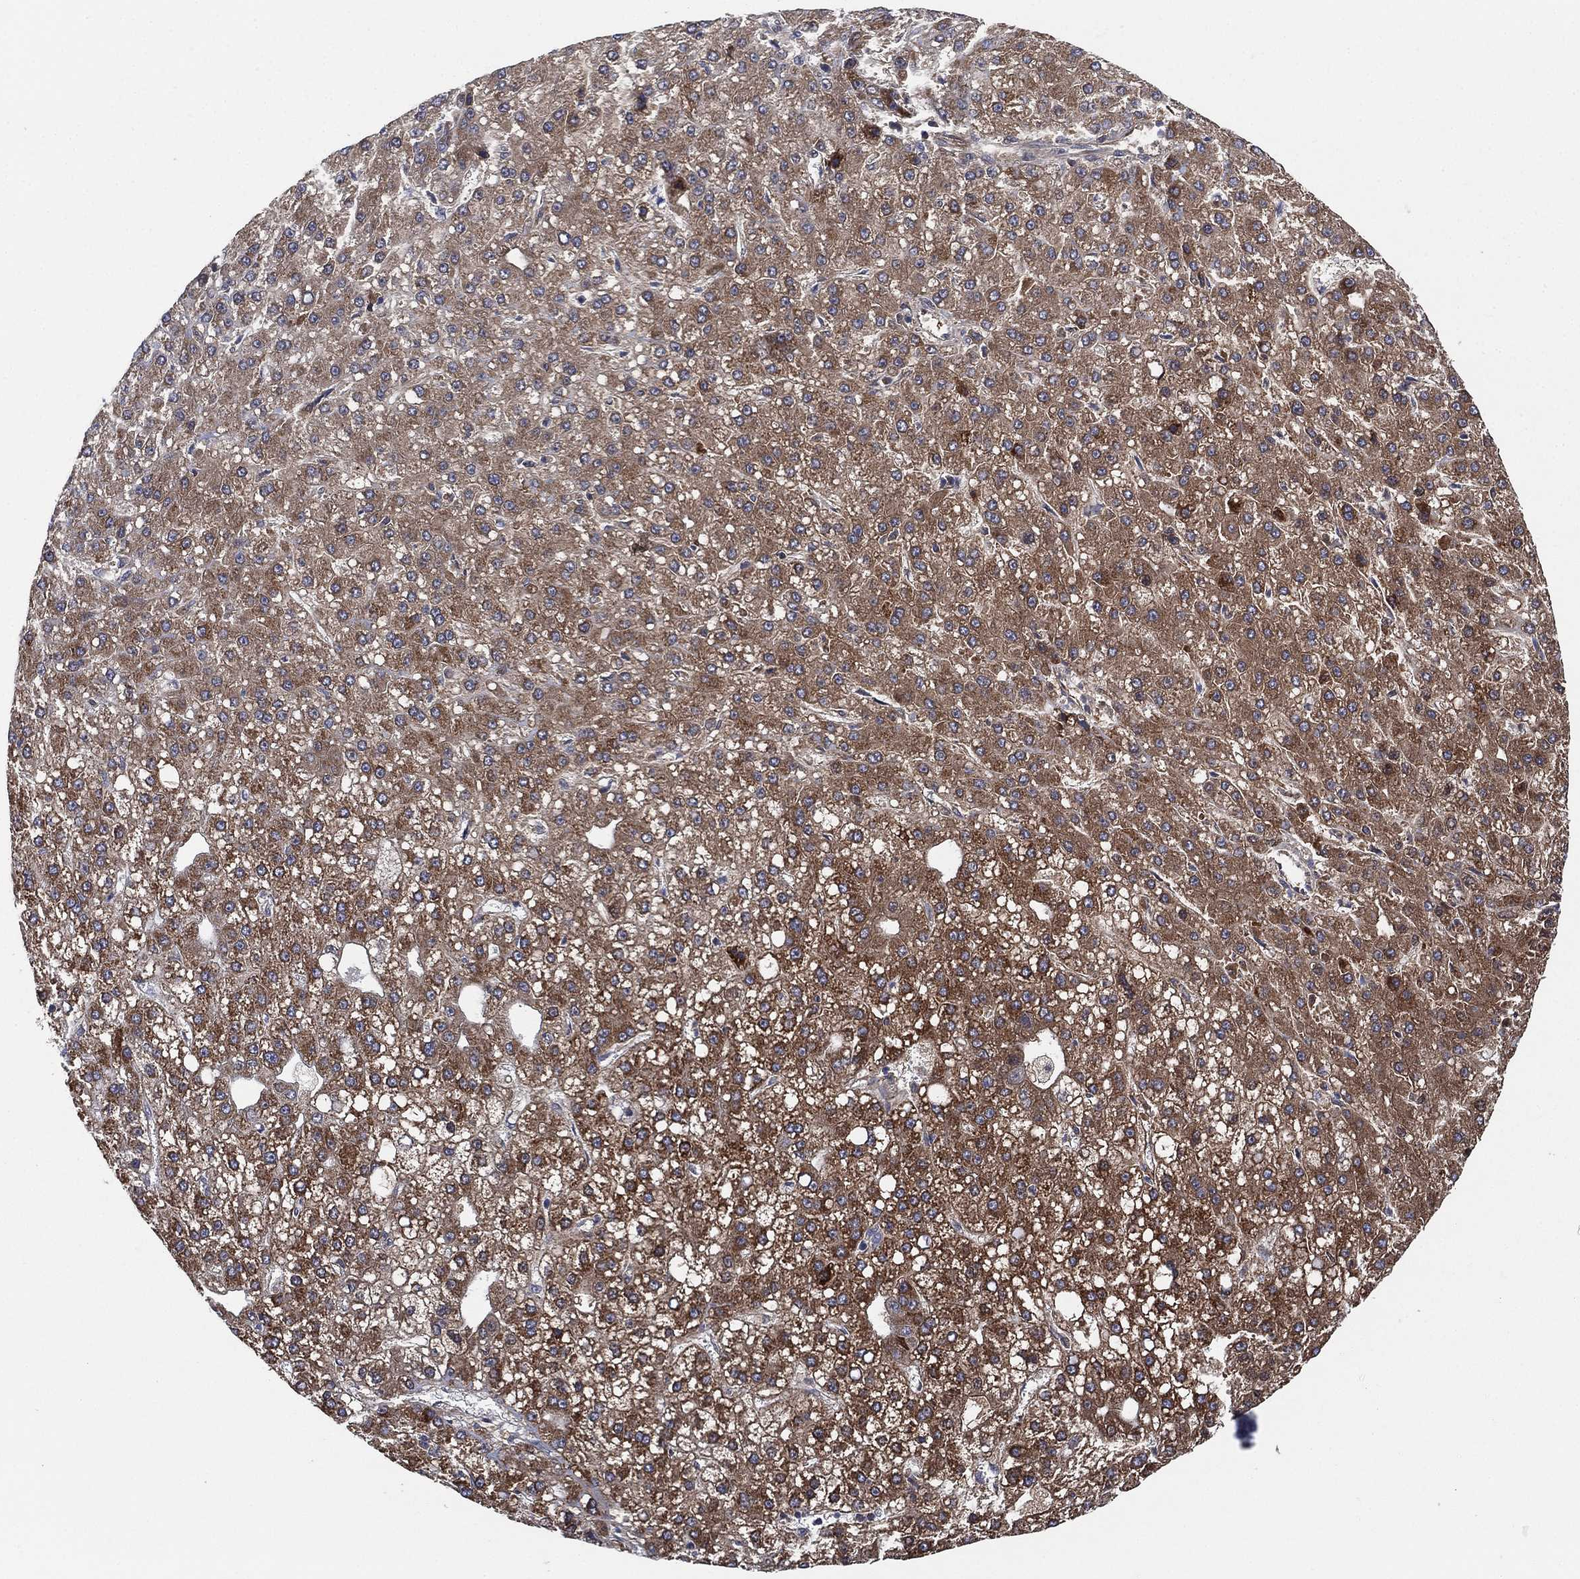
{"staining": {"intensity": "moderate", "quantity": ">75%", "location": "cytoplasmic/membranous"}, "tissue": "liver cancer", "cell_type": "Tumor cells", "image_type": "cancer", "snomed": [{"axis": "morphology", "description": "Carcinoma, Hepatocellular, NOS"}, {"axis": "topography", "description": "Liver"}], "caption": "Protein expression analysis of liver cancer demonstrates moderate cytoplasmic/membranous expression in about >75% of tumor cells. The protein is shown in brown color, while the nuclei are stained blue.", "gene": "FES", "patient": {"sex": "male", "age": 67}}